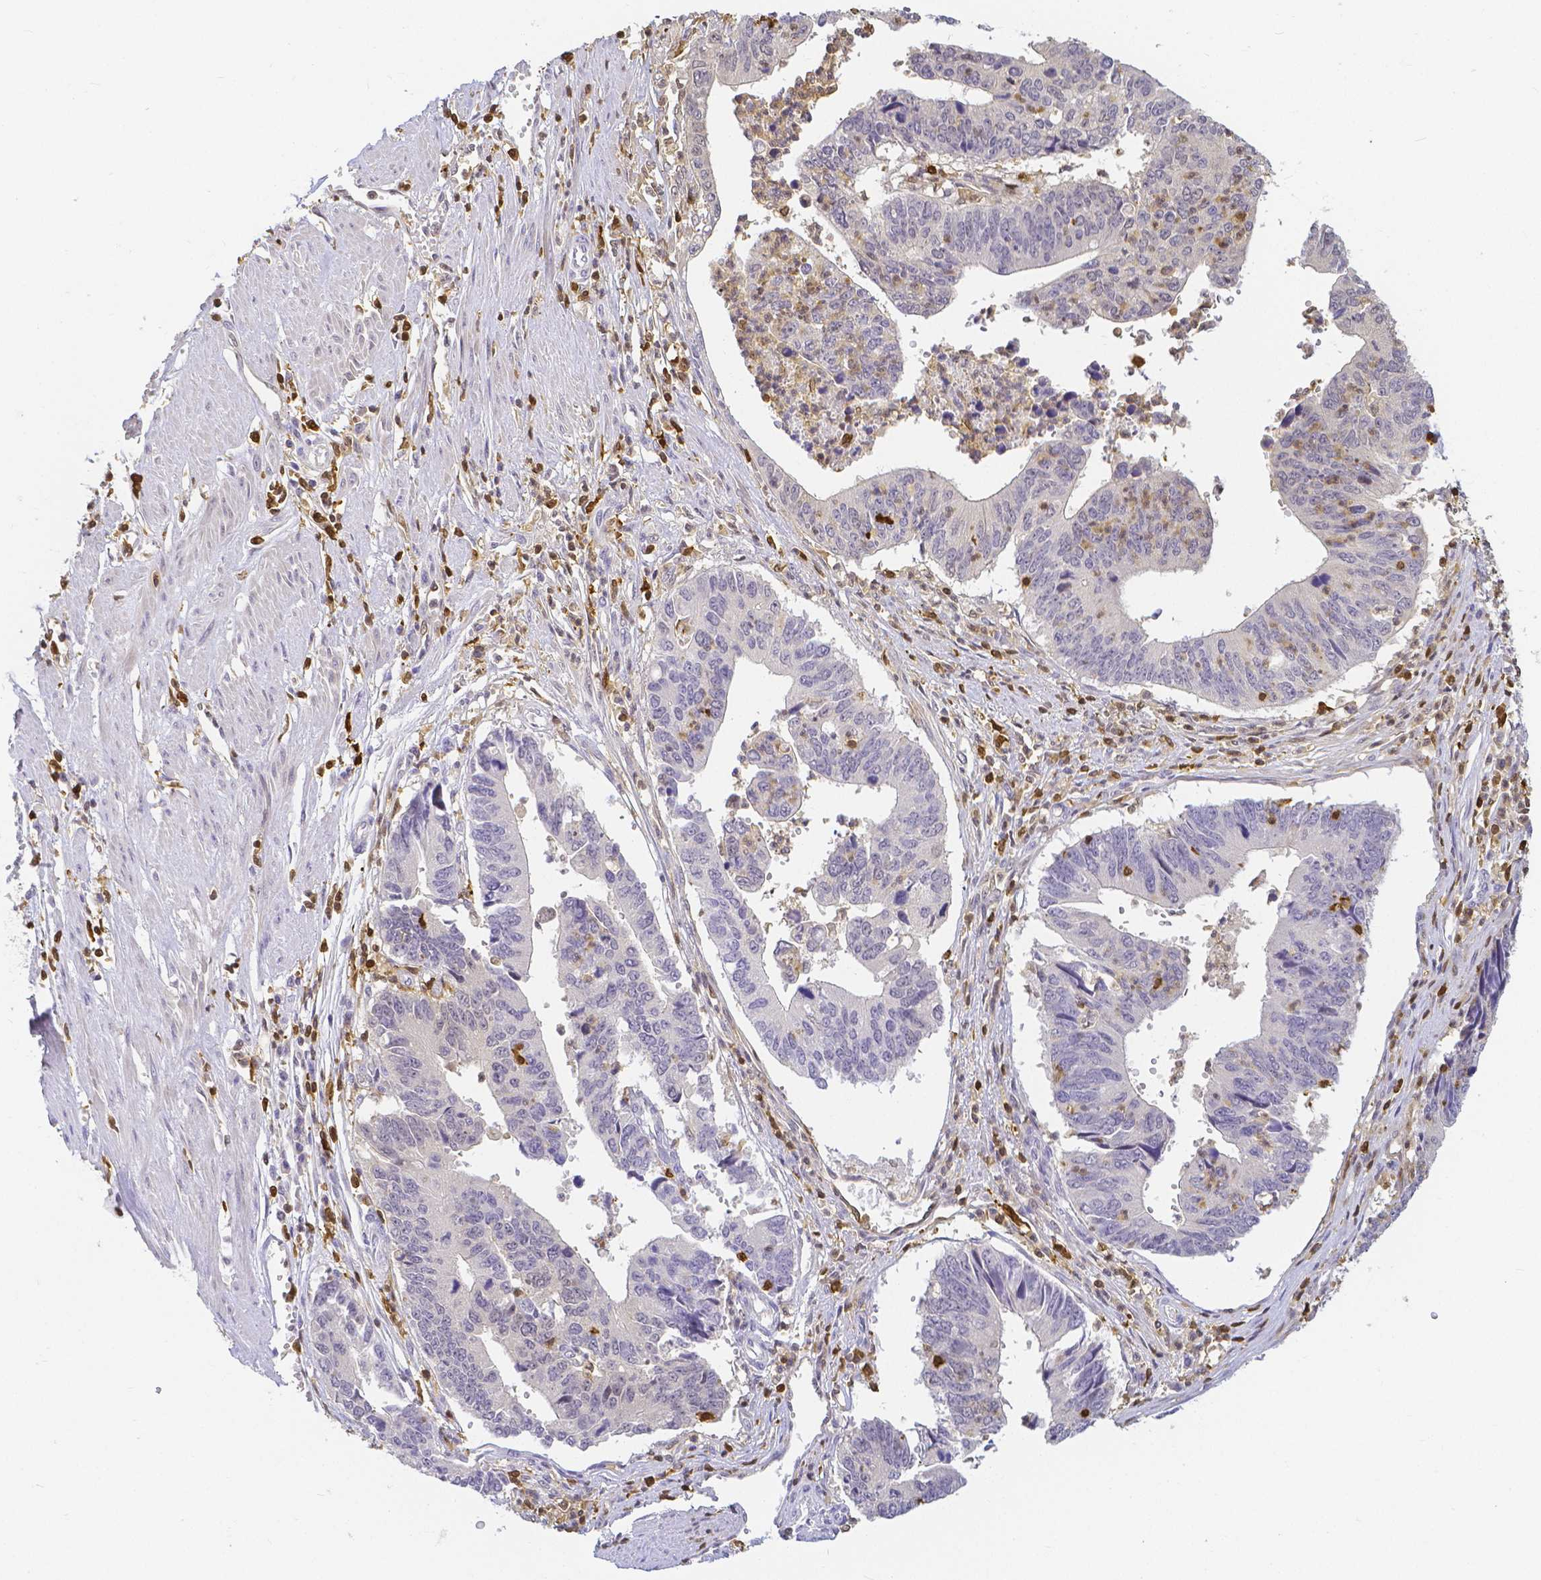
{"staining": {"intensity": "negative", "quantity": "none", "location": "none"}, "tissue": "stomach cancer", "cell_type": "Tumor cells", "image_type": "cancer", "snomed": [{"axis": "morphology", "description": "Adenocarcinoma, NOS"}, {"axis": "topography", "description": "Stomach"}], "caption": "Immunohistochemistry image of neoplastic tissue: stomach adenocarcinoma stained with DAB reveals no significant protein expression in tumor cells.", "gene": "COTL1", "patient": {"sex": "male", "age": 59}}